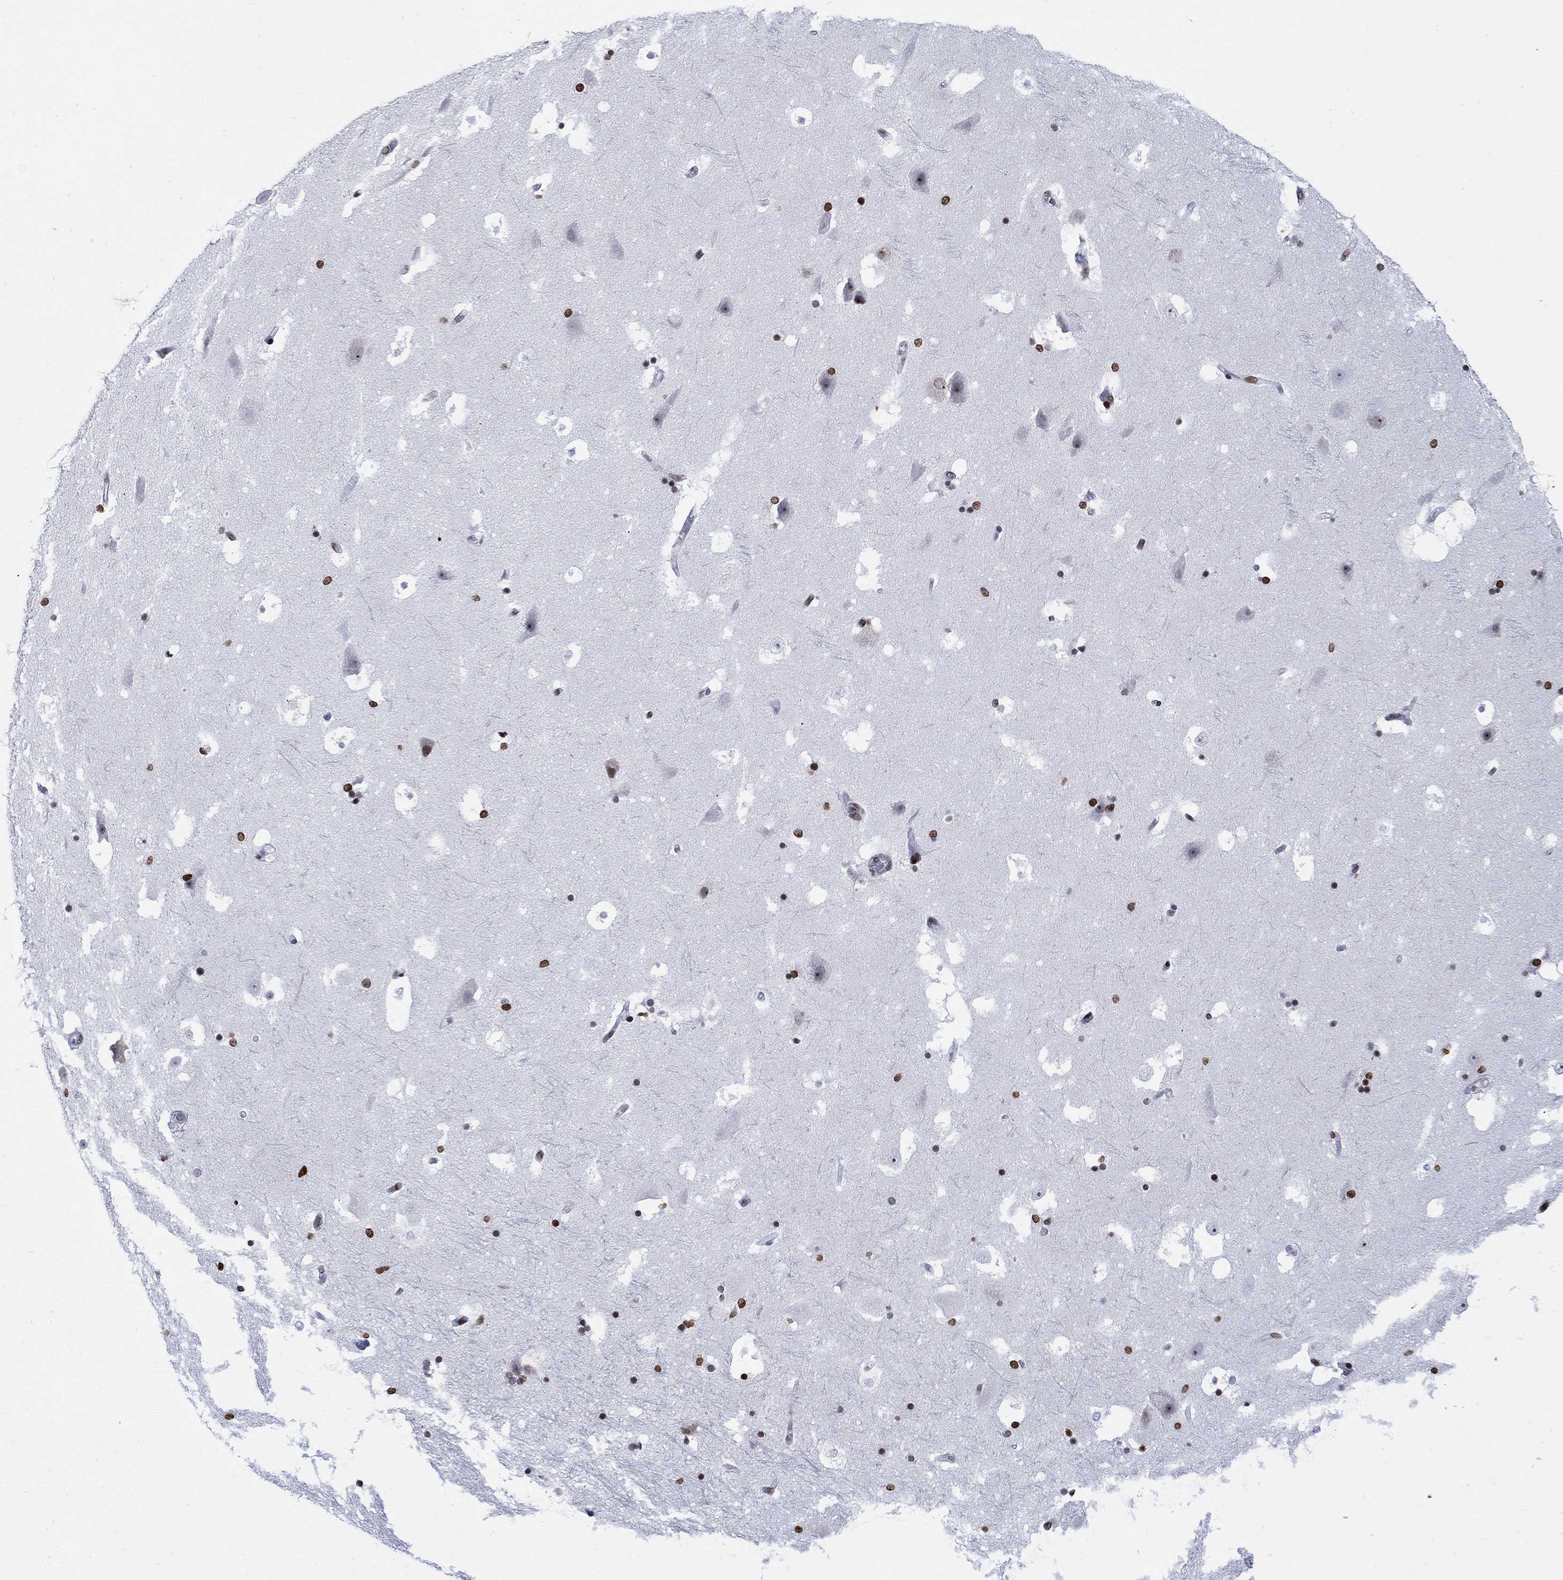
{"staining": {"intensity": "strong", "quantity": "25%-75%", "location": "nuclear"}, "tissue": "hippocampus", "cell_type": "Glial cells", "image_type": "normal", "snomed": [{"axis": "morphology", "description": "Normal tissue, NOS"}, {"axis": "topography", "description": "Hippocampus"}], "caption": "Protein analysis of benign hippocampus shows strong nuclear expression in about 25%-75% of glial cells.", "gene": "HMGA1", "patient": {"sex": "male", "age": 51}}